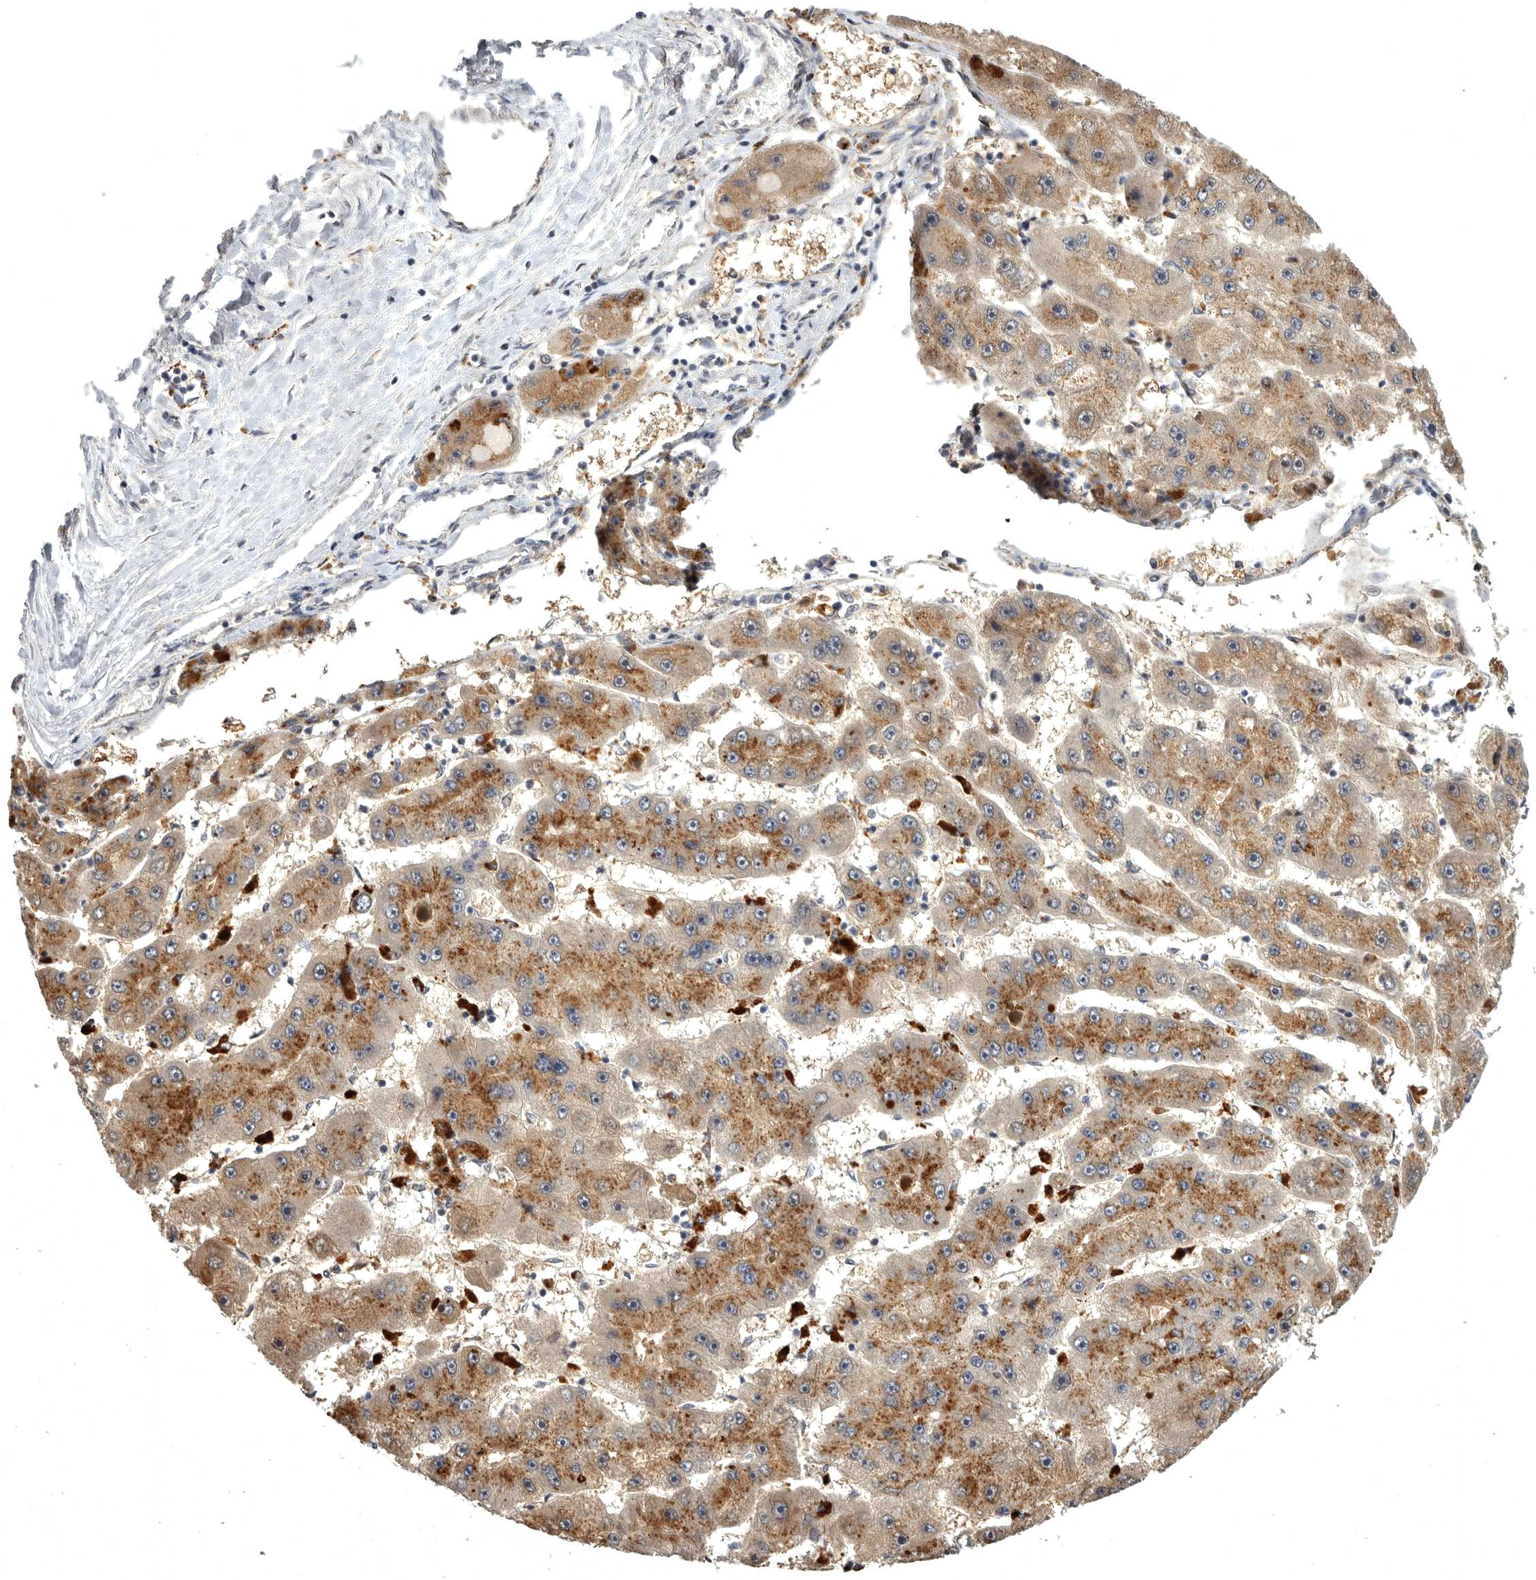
{"staining": {"intensity": "moderate", "quantity": ">75%", "location": "cytoplasmic/membranous"}, "tissue": "liver cancer", "cell_type": "Tumor cells", "image_type": "cancer", "snomed": [{"axis": "morphology", "description": "Carcinoma, Hepatocellular, NOS"}, {"axis": "topography", "description": "Liver"}], "caption": "An IHC micrograph of neoplastic tissue is shown. Protein staining in brown highlights moderate cytoplasmic/membranous positivity in liver cancer (hepatocellular carcinoma) within tumor cells.", "gene": "MAN2A1", "patient": {"sex": "female", "age": 61}}